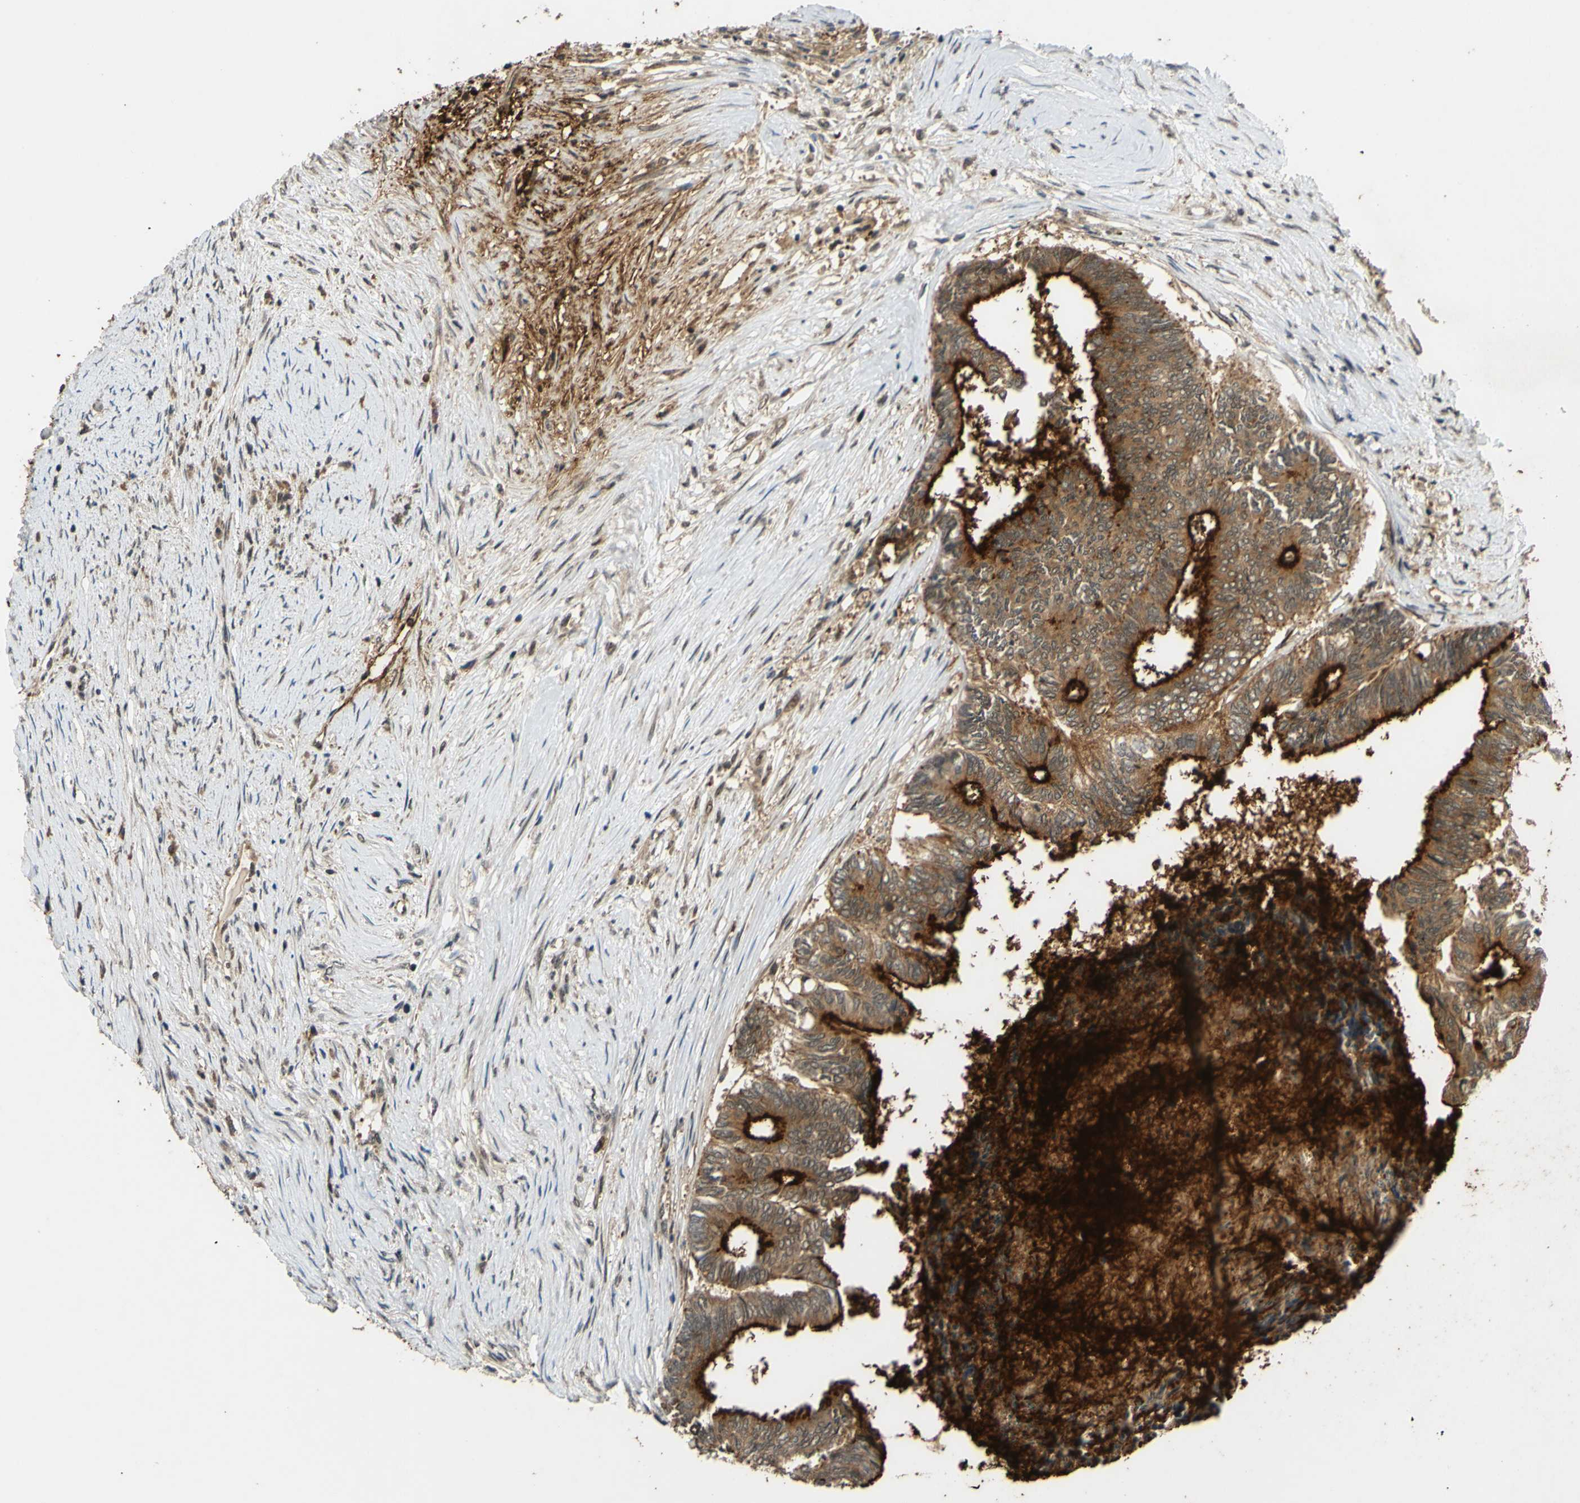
{"staining": {"intensity": "strong", "quantity": ">75%", "location": "cytoplasmic/membranous"}, "tissue": "colorectal cancer", "cell_type": "Tumor cells", "image_type": "cancer", "snomed": [{"axis": "morphology", "description": "Adenocarcinoma, NOS"}, {"axis": "topography", "description": "Rectum"}], "caption": "Colorectal adenocarcinoma stained with a brown dye displays strong cytoplasmic/membranous positive positivity in about >75% of tumor cells.", "gene": "ABCC8", "patient": {"sex": "male", "age": 63}}